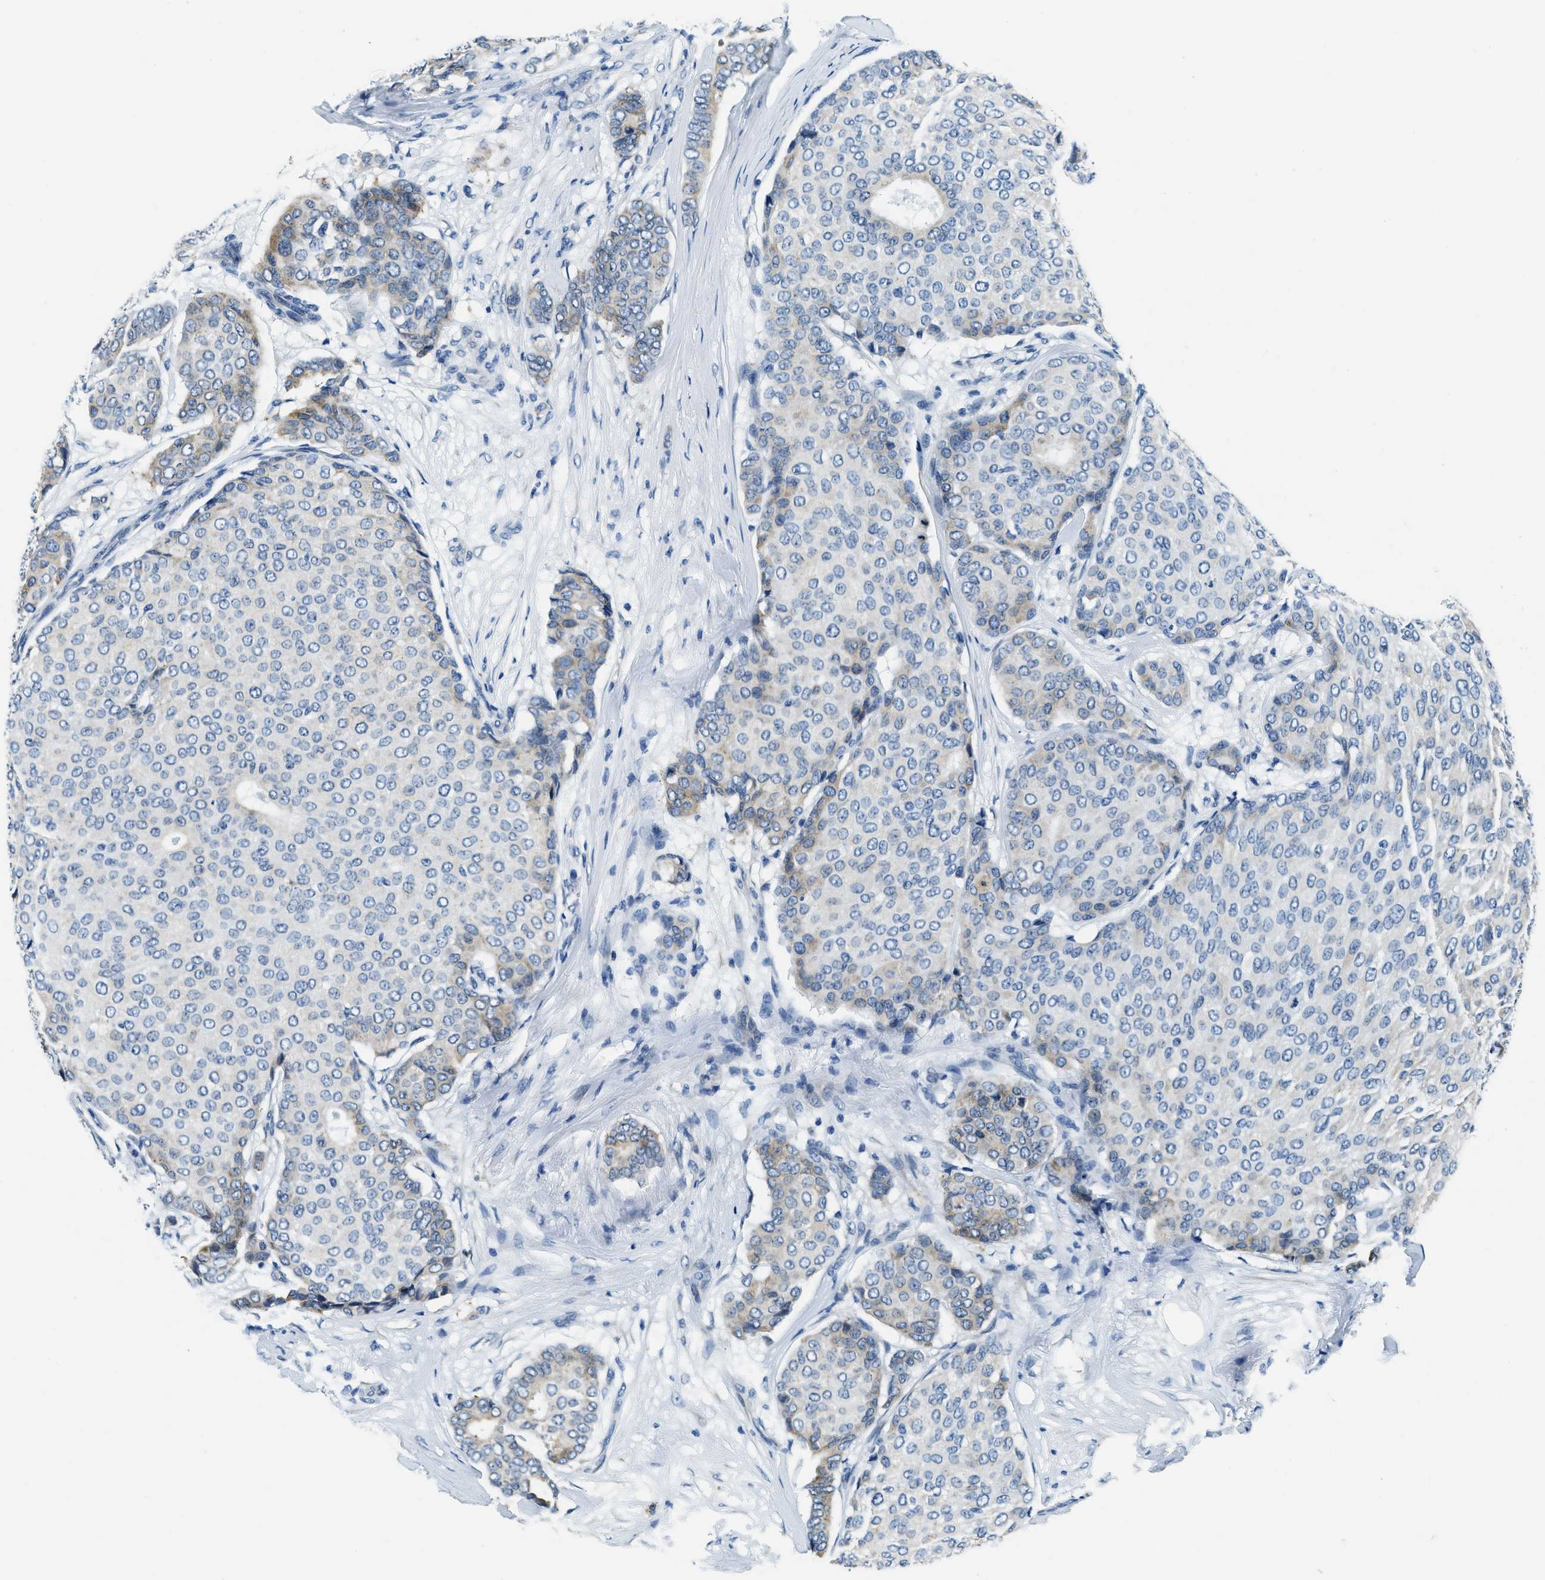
{"staining": {"intensity": "weak", "quantity": "25%-75%", "location": "cytoplasmic/membranous"}, "tissue": "breast cancer", "cell_type": "Tumor cells", "image_type": "cancer", "snomed": [{"axis": "morphology", "description": "Duct carcinoma"}, {"axis": "topography", "description": "Breast"}], "caption": "Protein analysis of breast cancer tissue demonstrates weak cytoplasmic/membranous positivity in about 25%-75% of tumor cells. The protein of interest is stained brown, and the nuclei are stained in blue (DAB (3,3'-diaminobenzidine) IHC with brightfield microscopy, high magnification).", "gene": "UBAC2", "patient": {"sex": "female", "age": 75}}